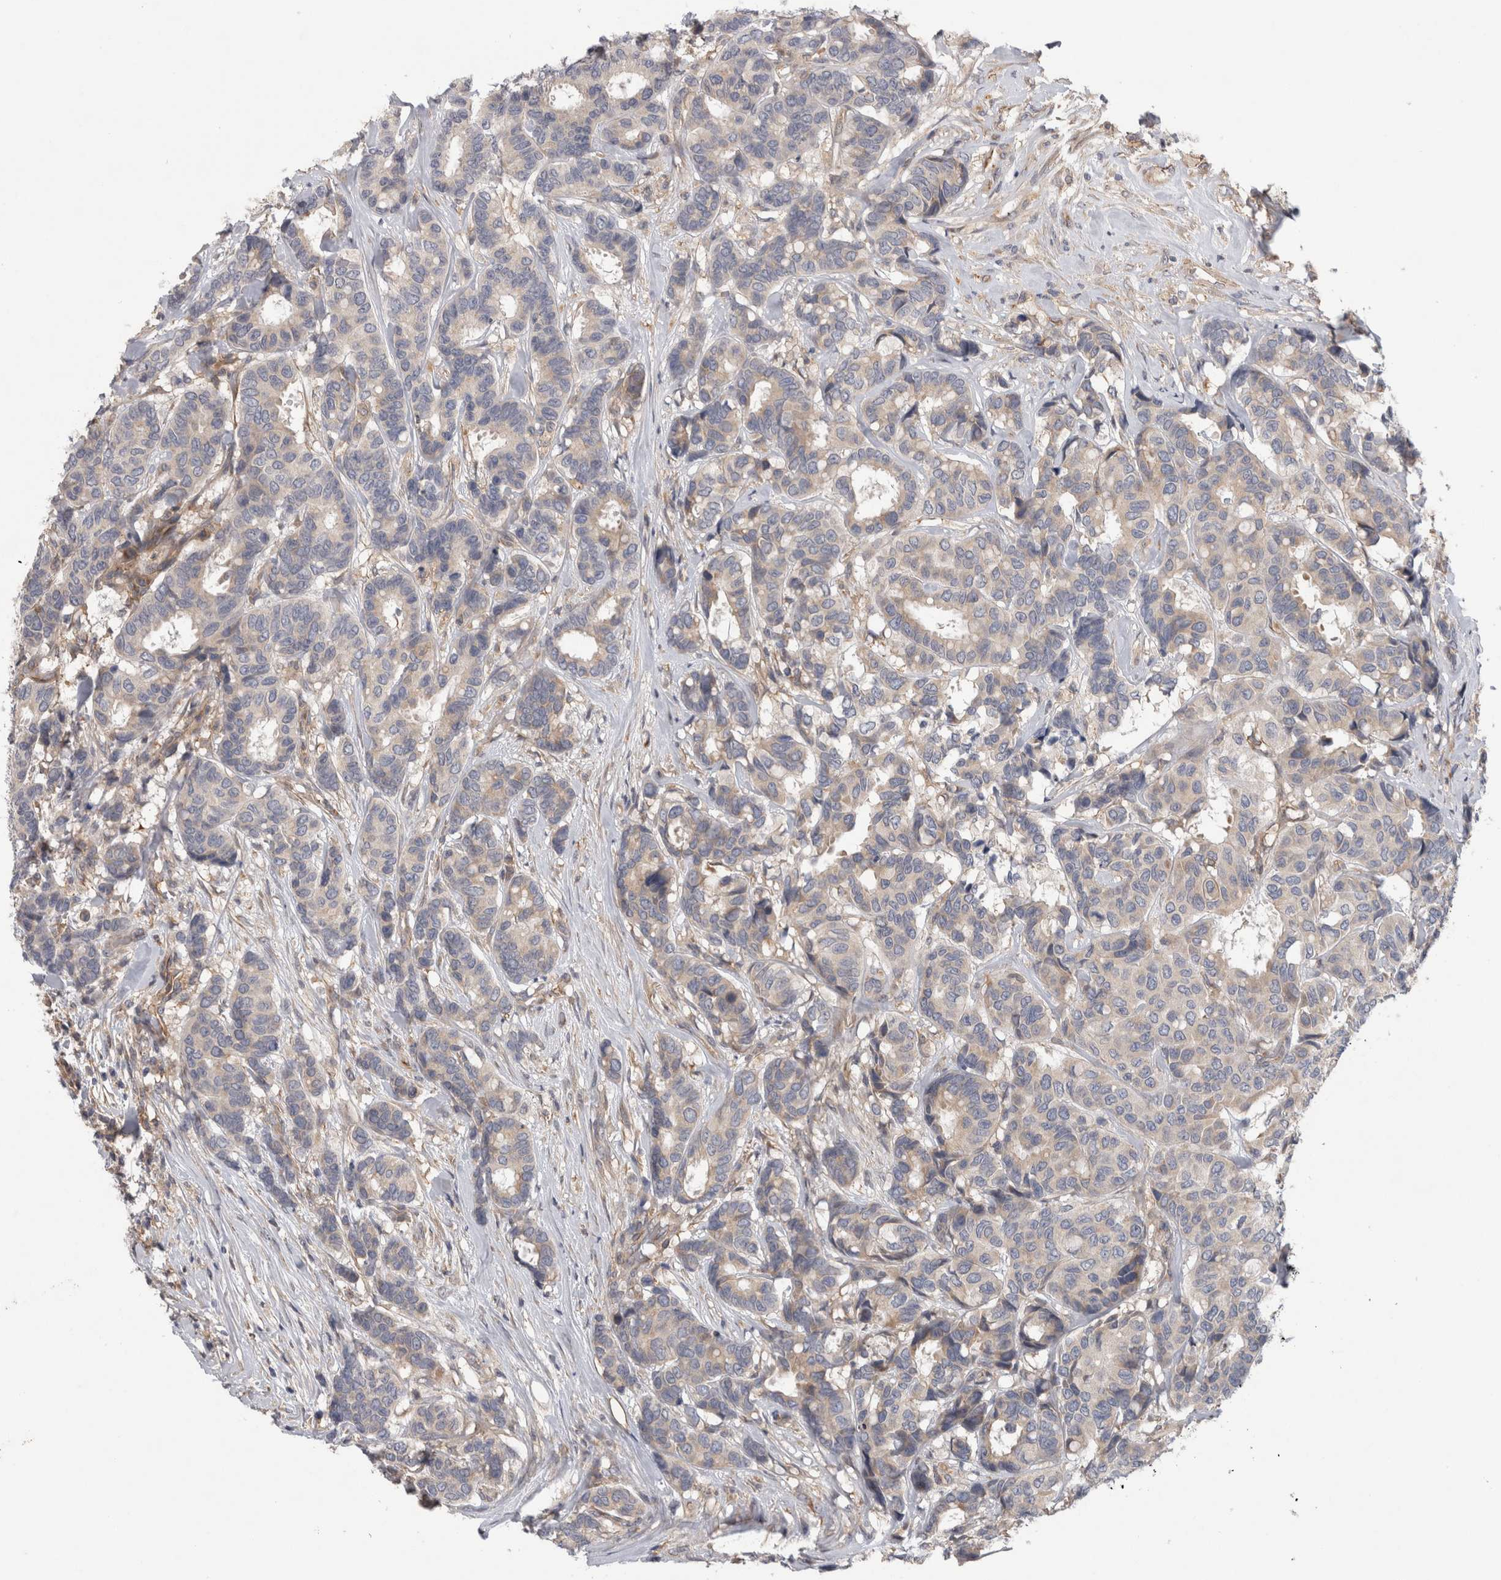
{"staining": {"intensity": "weak", "quantity": "25%-75%", "location": "cytoplasmic/membranous"}, "tissue": "breast cancer", "cell_type": "Tumor cells", "image_type": "cancer", "snomed": [{"axis": "morphology", "description": "Duct carcinoma"}, {"axis": "topography", "description": "Breast"}], "caption": "Immunohistochemistry (IHC) micrograph of neoplastic tissue: human breast infiltrating ductal carcinoma stained using IHC demonstrates low levels of weak protein expression localized specifically in the cytoplasmic/membranous of tumor cells, appearing as a cytoplasmic/membranous brown color.", "gene": "ANKFY1", "patient": {"sex": "female", "age": 87}}